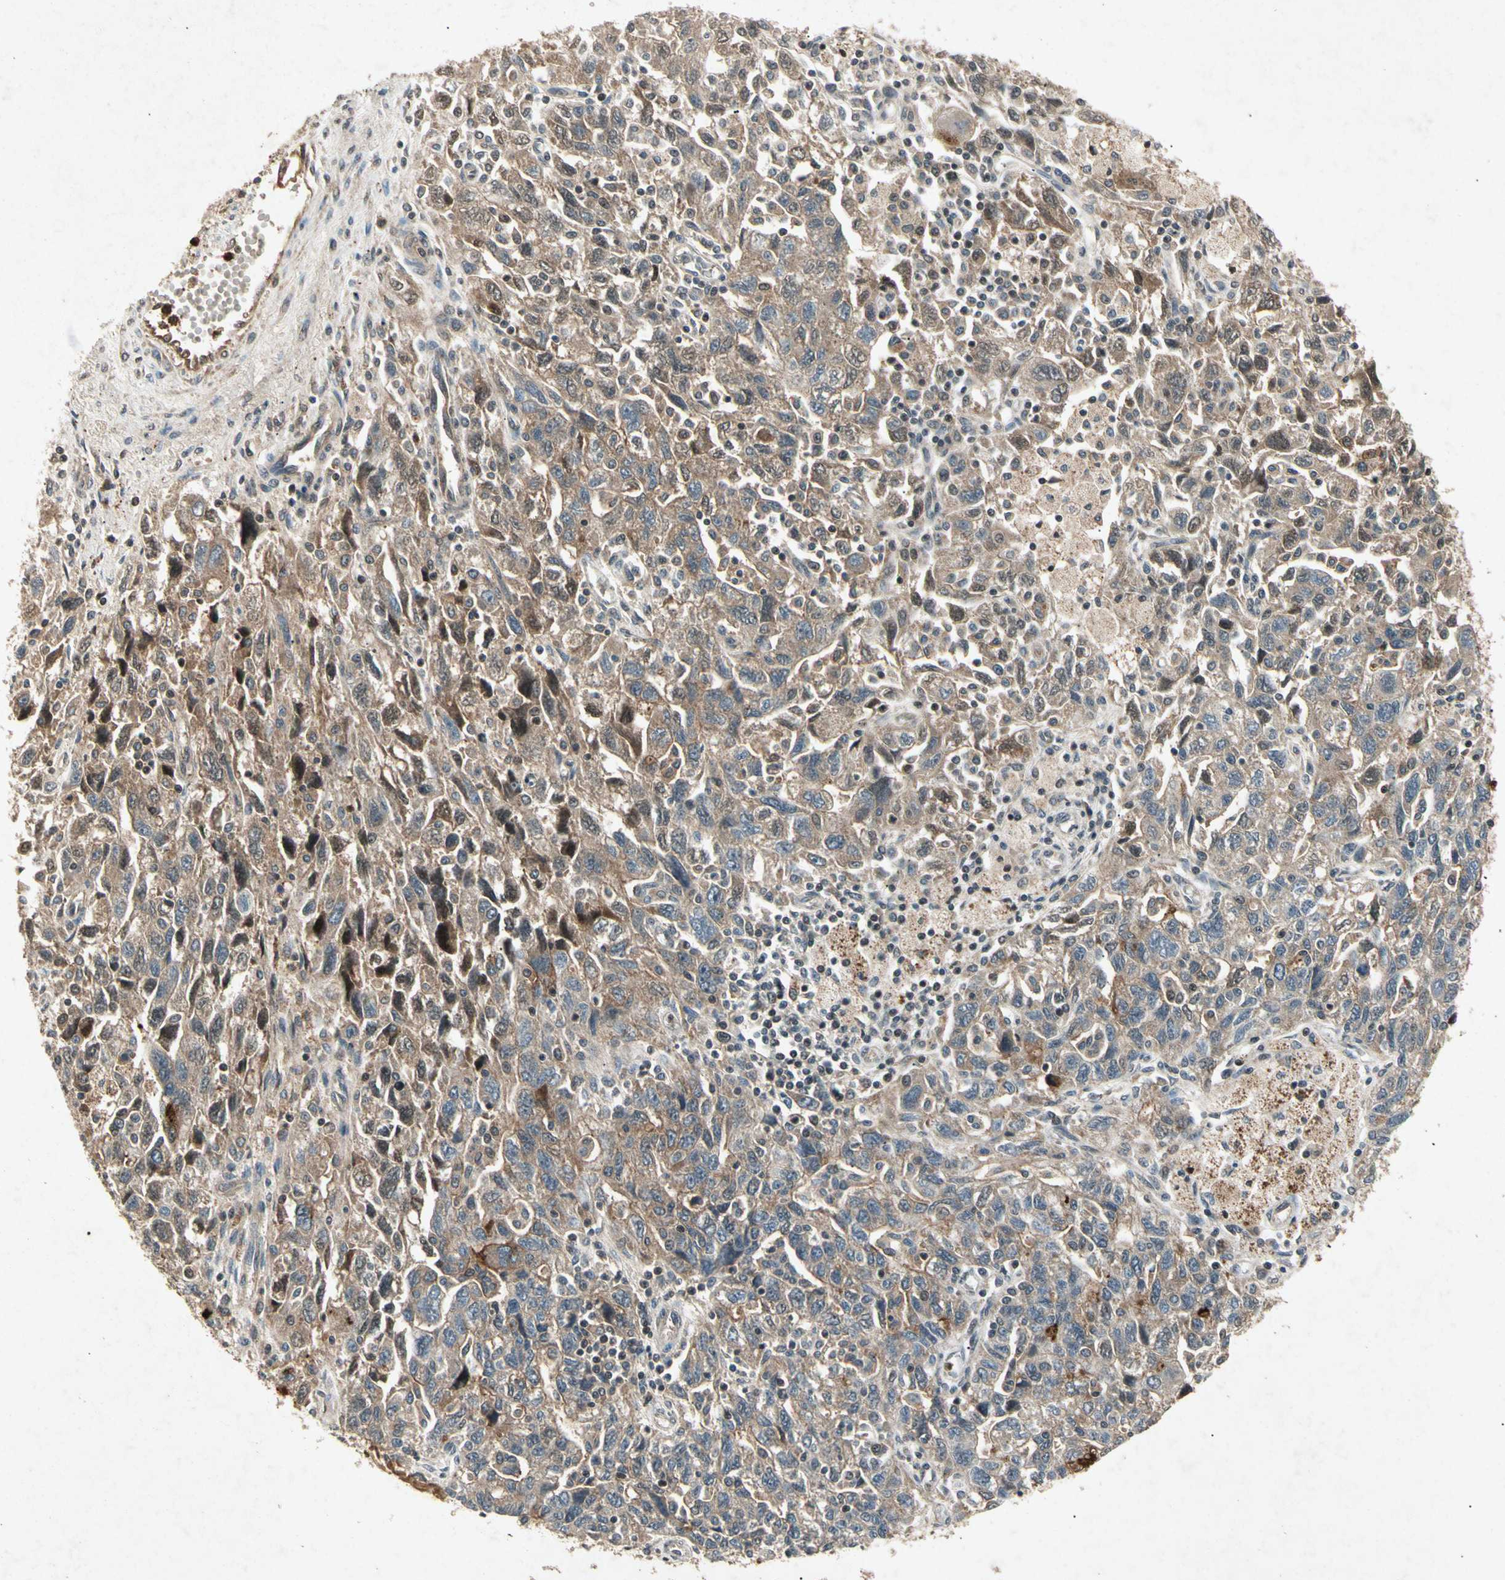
{"staining": {"intensity": "moderate", "quantity": ">75%", "location": "cytoplasmic/membranous"}, "tissue": "ovarian cancer", "cell_type": "Tumor cells", "image_type": "cancer", "snomed": [{"axis": "morphology", "description": "Carcinoma, NOS"}, {"axis": "morphology", "description": "Cystadenocarcinoma, serous, NOS"}, {"axis": "topography", "description": "Ovary"}], "caption": "Immunohistochemical staining of human ovarian cancer shows medium levels of moderate cytoplasmic/membranous protein positivity in about >75% of tumor cells. (Stains: DAB in brown, nuclei in blue, Microscopy: brightfield microscopy at high magnification).", "gene": "CP", "patient": {"sex": "female", "age": 69}}